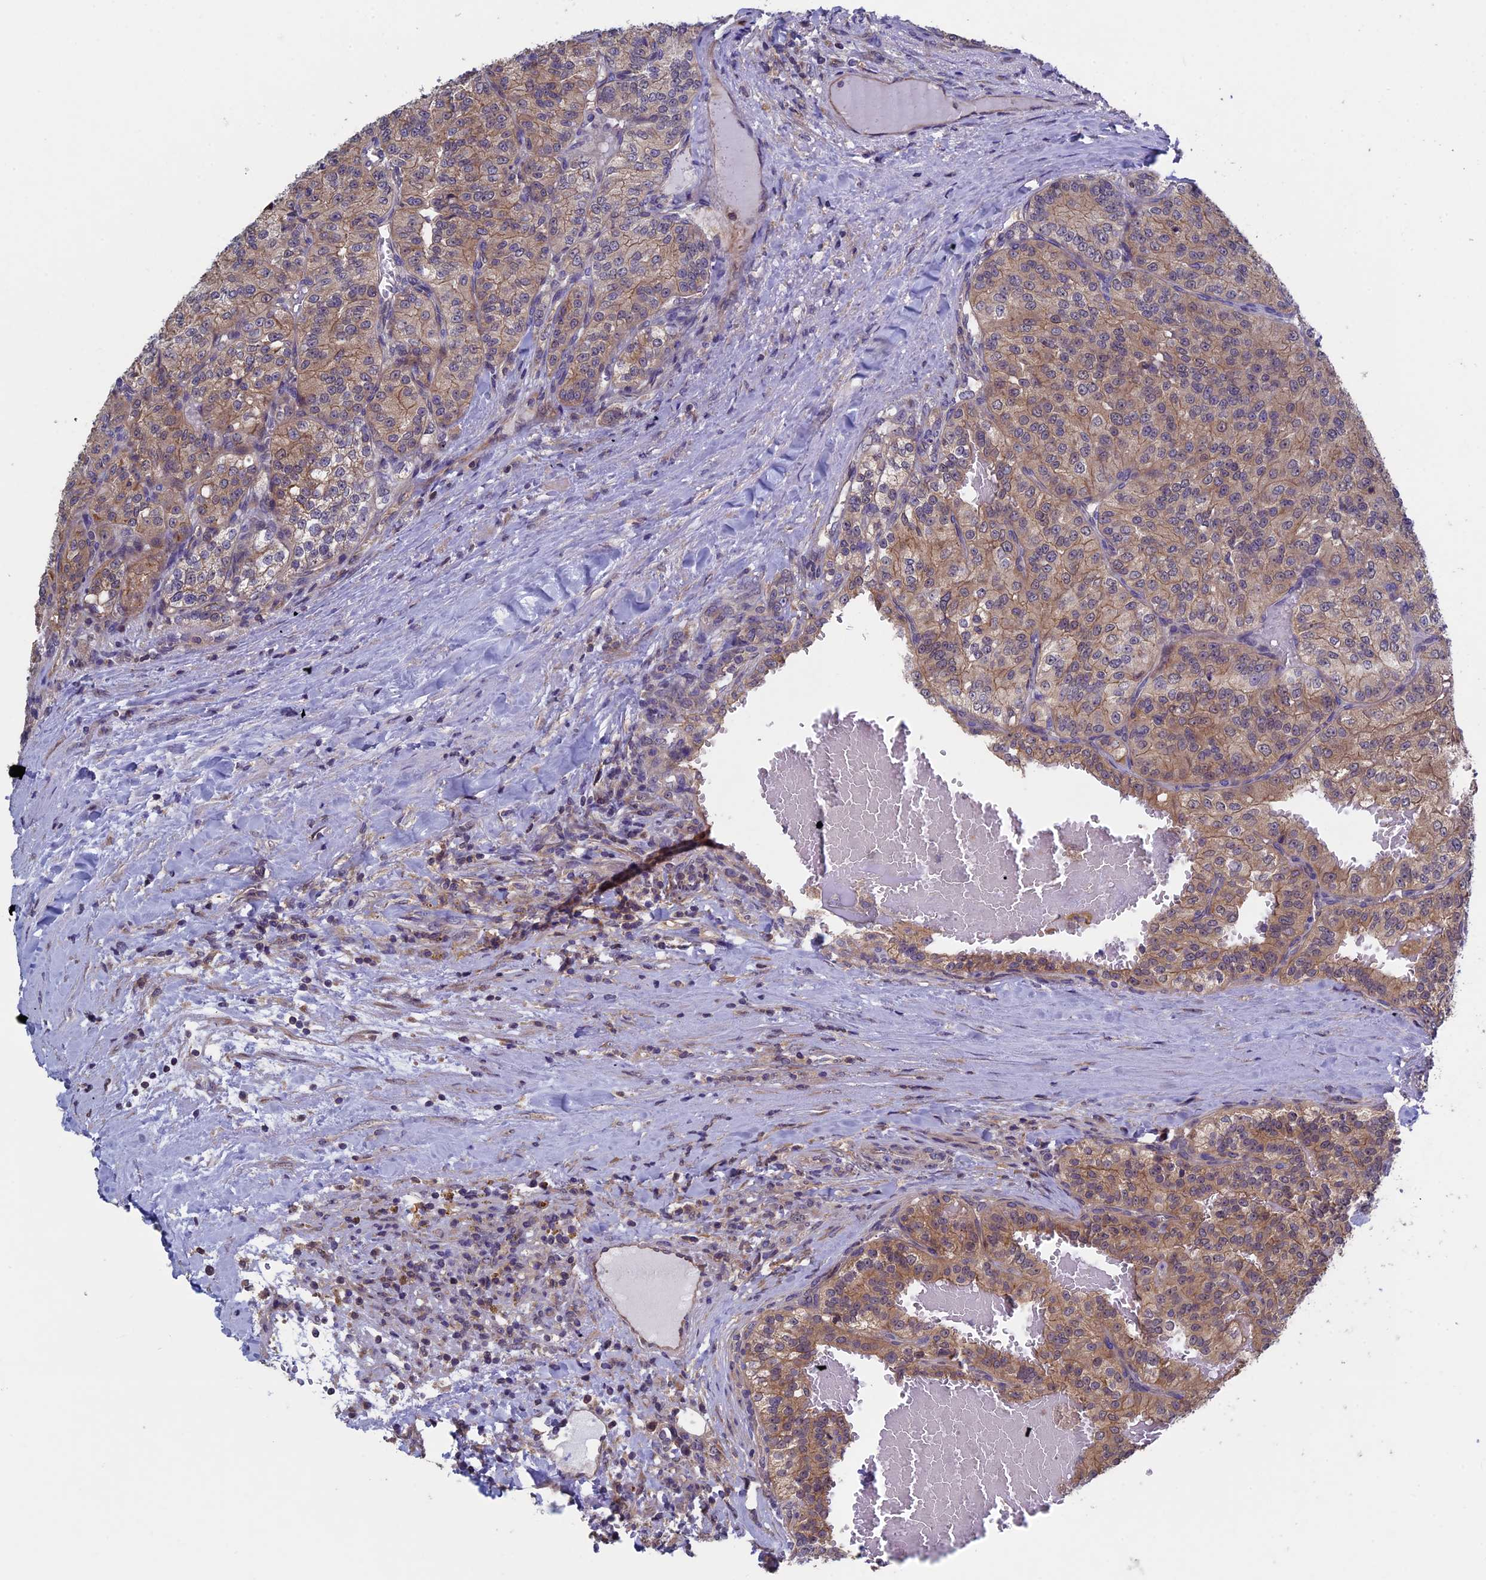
{"staining": {"intensity": "moderate", "quantity": "25%-75%", "location": "cytoplasmic/membranous"}, "tissue": "renal cancer", "cell_type": "Tumor cells", "image_type": "cancer", "snomed": [{"axis": "morphology", "description": "Adenocarcinoma, NOS"}, {"axis": "topography", "description": "Kidney"}], "caption": "Immunohistochemistry of human adenocarcinoma (renal) demonstrates medium levels of moderate cytoplasmic/membranous staining in about 25%-75% of tumor cells.", "gene": "LCMT1", "patient": {"sex": "female", "age": 63}}